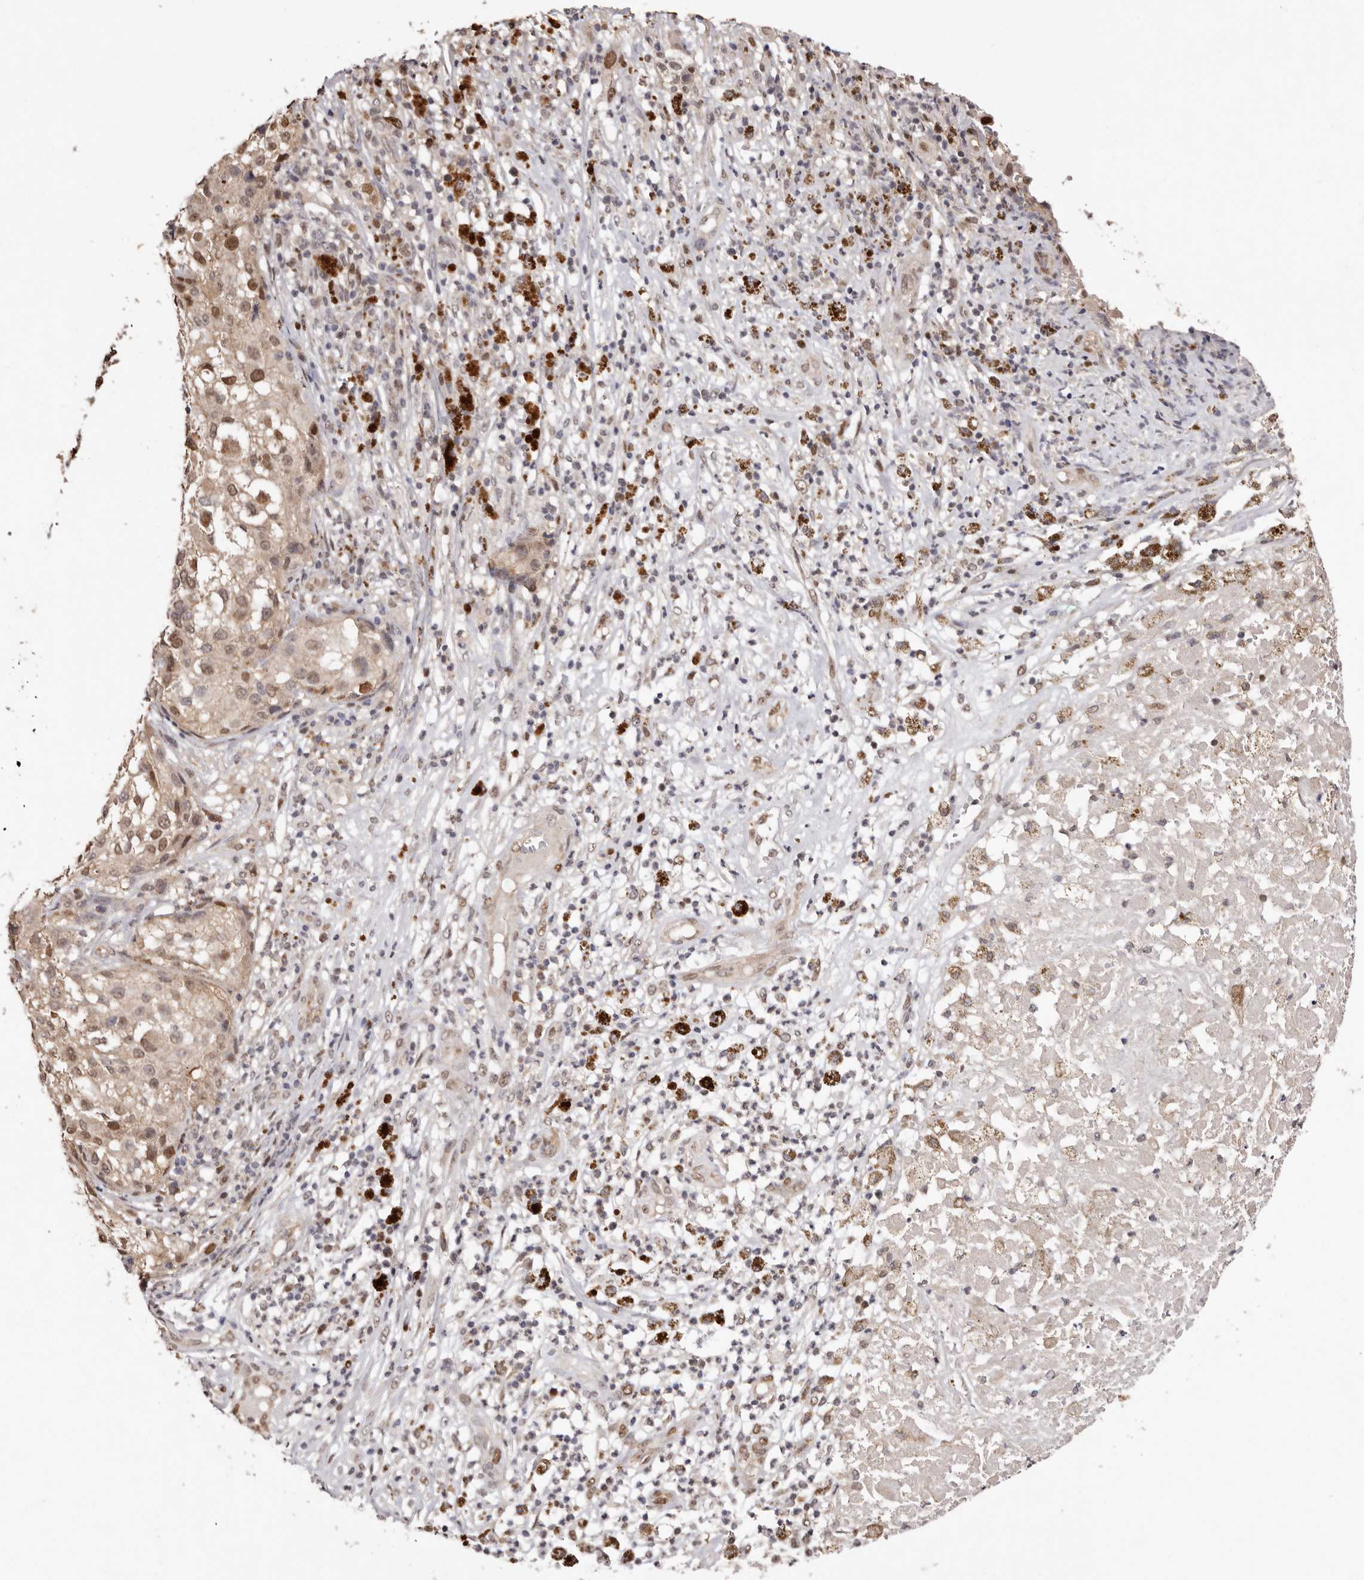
{"staining": {"intensity": "moderate", "quantity": ">75%", "location": "nuclear"}, "tissue": "melanoma", "cell_type": "Tumor cells", "image_type": "cancer", "snomed": [{"axis": "morphology", "description": "Necrosis, NOS"}, {"axis": "morphology", "description": "Malignant melanoma, NOS"}, {"axis": "topography", "description": "Skin"}], "caption": "Immunohistochemical staining of malignant melanoma reveals medium levels of moderate nuclear positivity in approximately >75% of tumor cells.", "gene": "NOTCH1", "patient": {"sex": "female", "age": 87}}